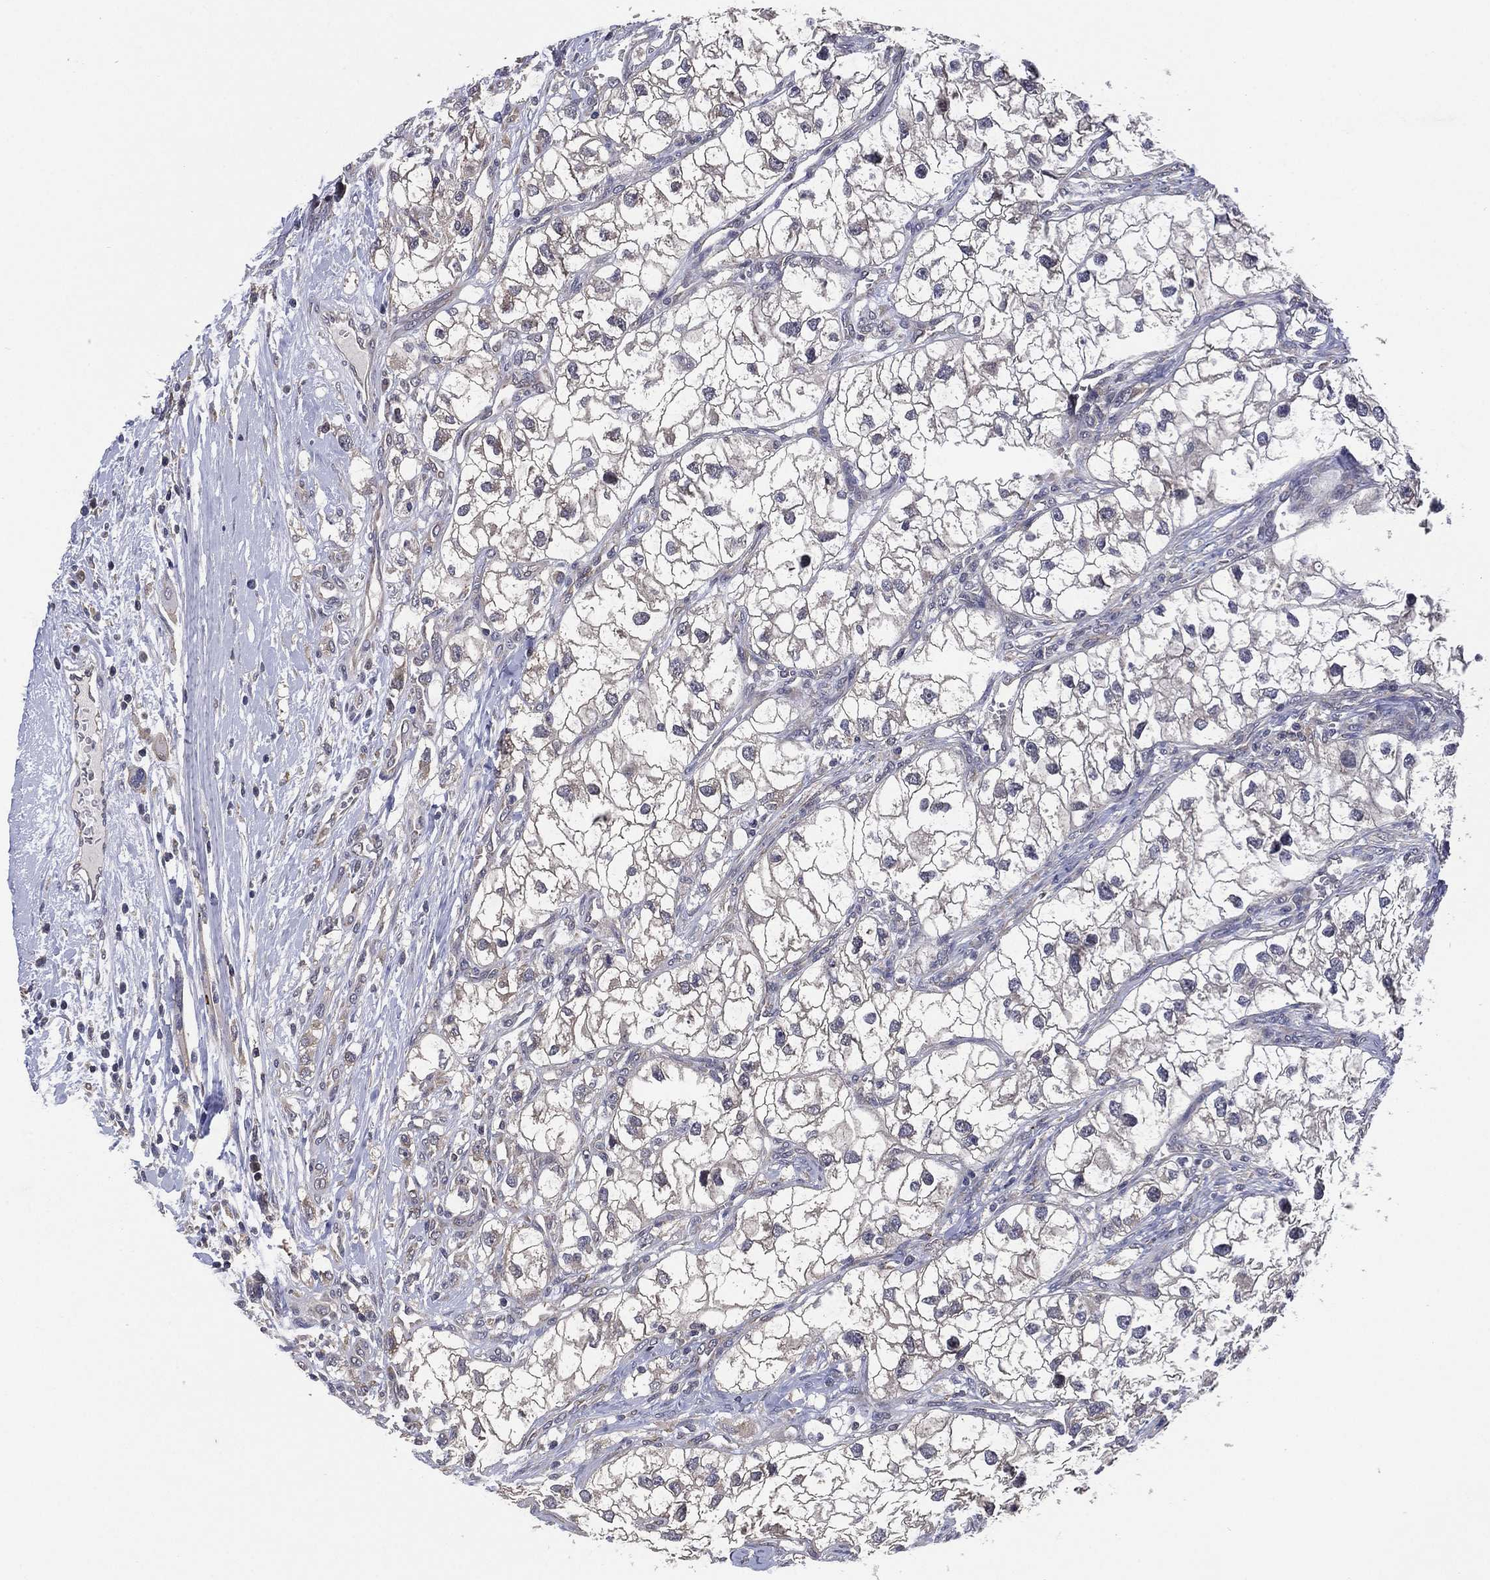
{"staining": {"intensity": "negative", "quantity": "none", "location": "none"}, "tissue": "renal cancer", "cell_type": "Tumor cells", "image_type": "cancer", "snomed": [{"axis": "morphology", "description": "Adenocarcinoma, NOS"}, {"axis": "topography", "description": "Kidney"}], "caption": "The image displays no significant expression in tumor cells of renal cancer.", "gene": "SELENOO", "patient": {"sex": "male", "age": 59}}